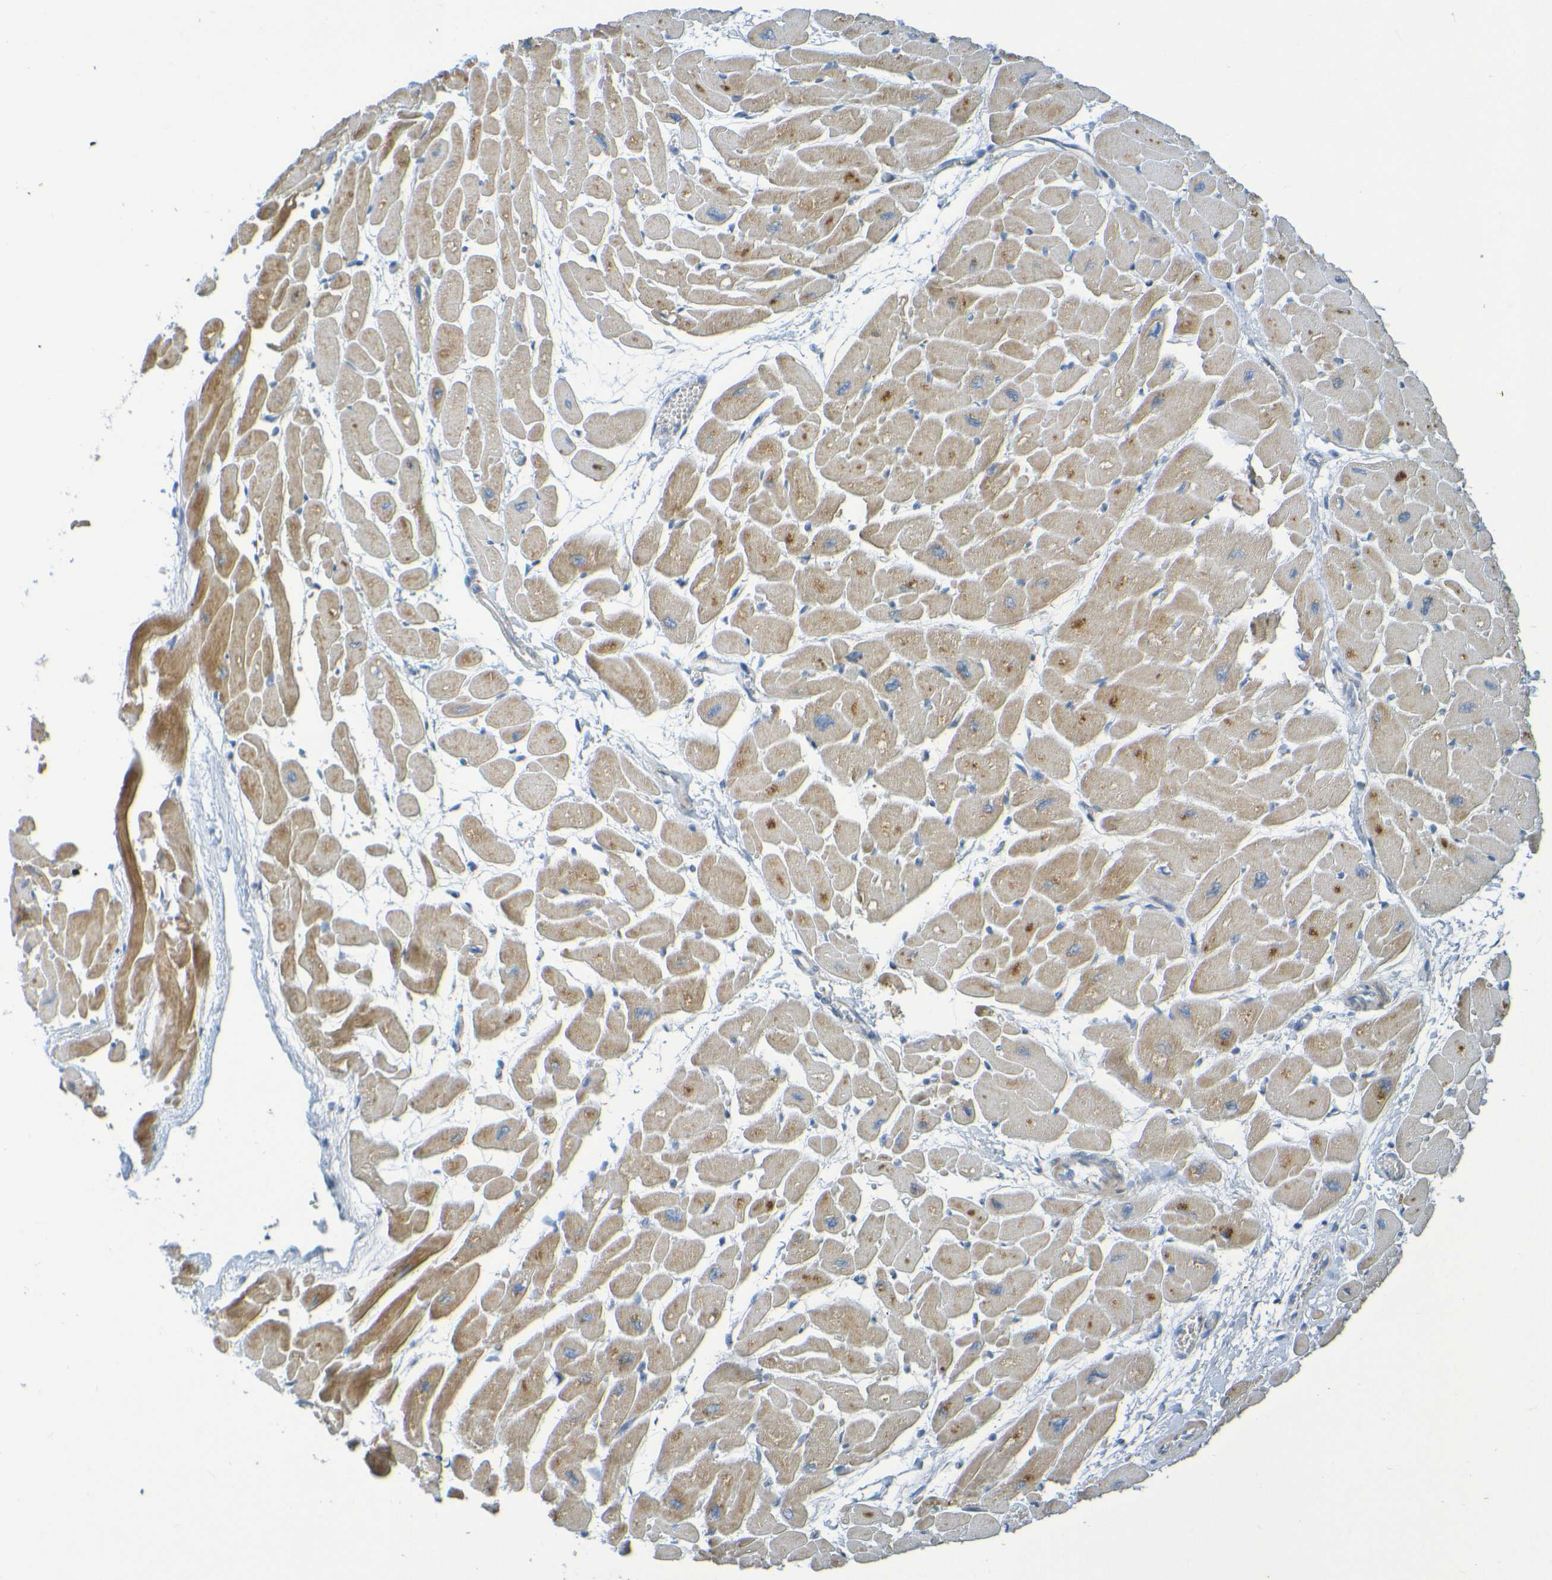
{"staining": {"intensity": "moderate", "quantity": ">75%", "location": "cytoplasmic/membranous"}, "tissue": "heart muscle", "cell_type": "Cardiomyocytes", "image_type": "normal", "snomed": [{"axis": "morphology", "description": "Normal tissue, NOS"}, {"axis": "topography", "description": "Heart"}], "caption": "Protein expression analysis of unremarkable human heart muscle reveals moderate cytoplasmic/membranous positivity in approximately >75% of cardiomyocytes.", "gene": "CYP4F2", "patient": {"sex": "male", "age": 45}}